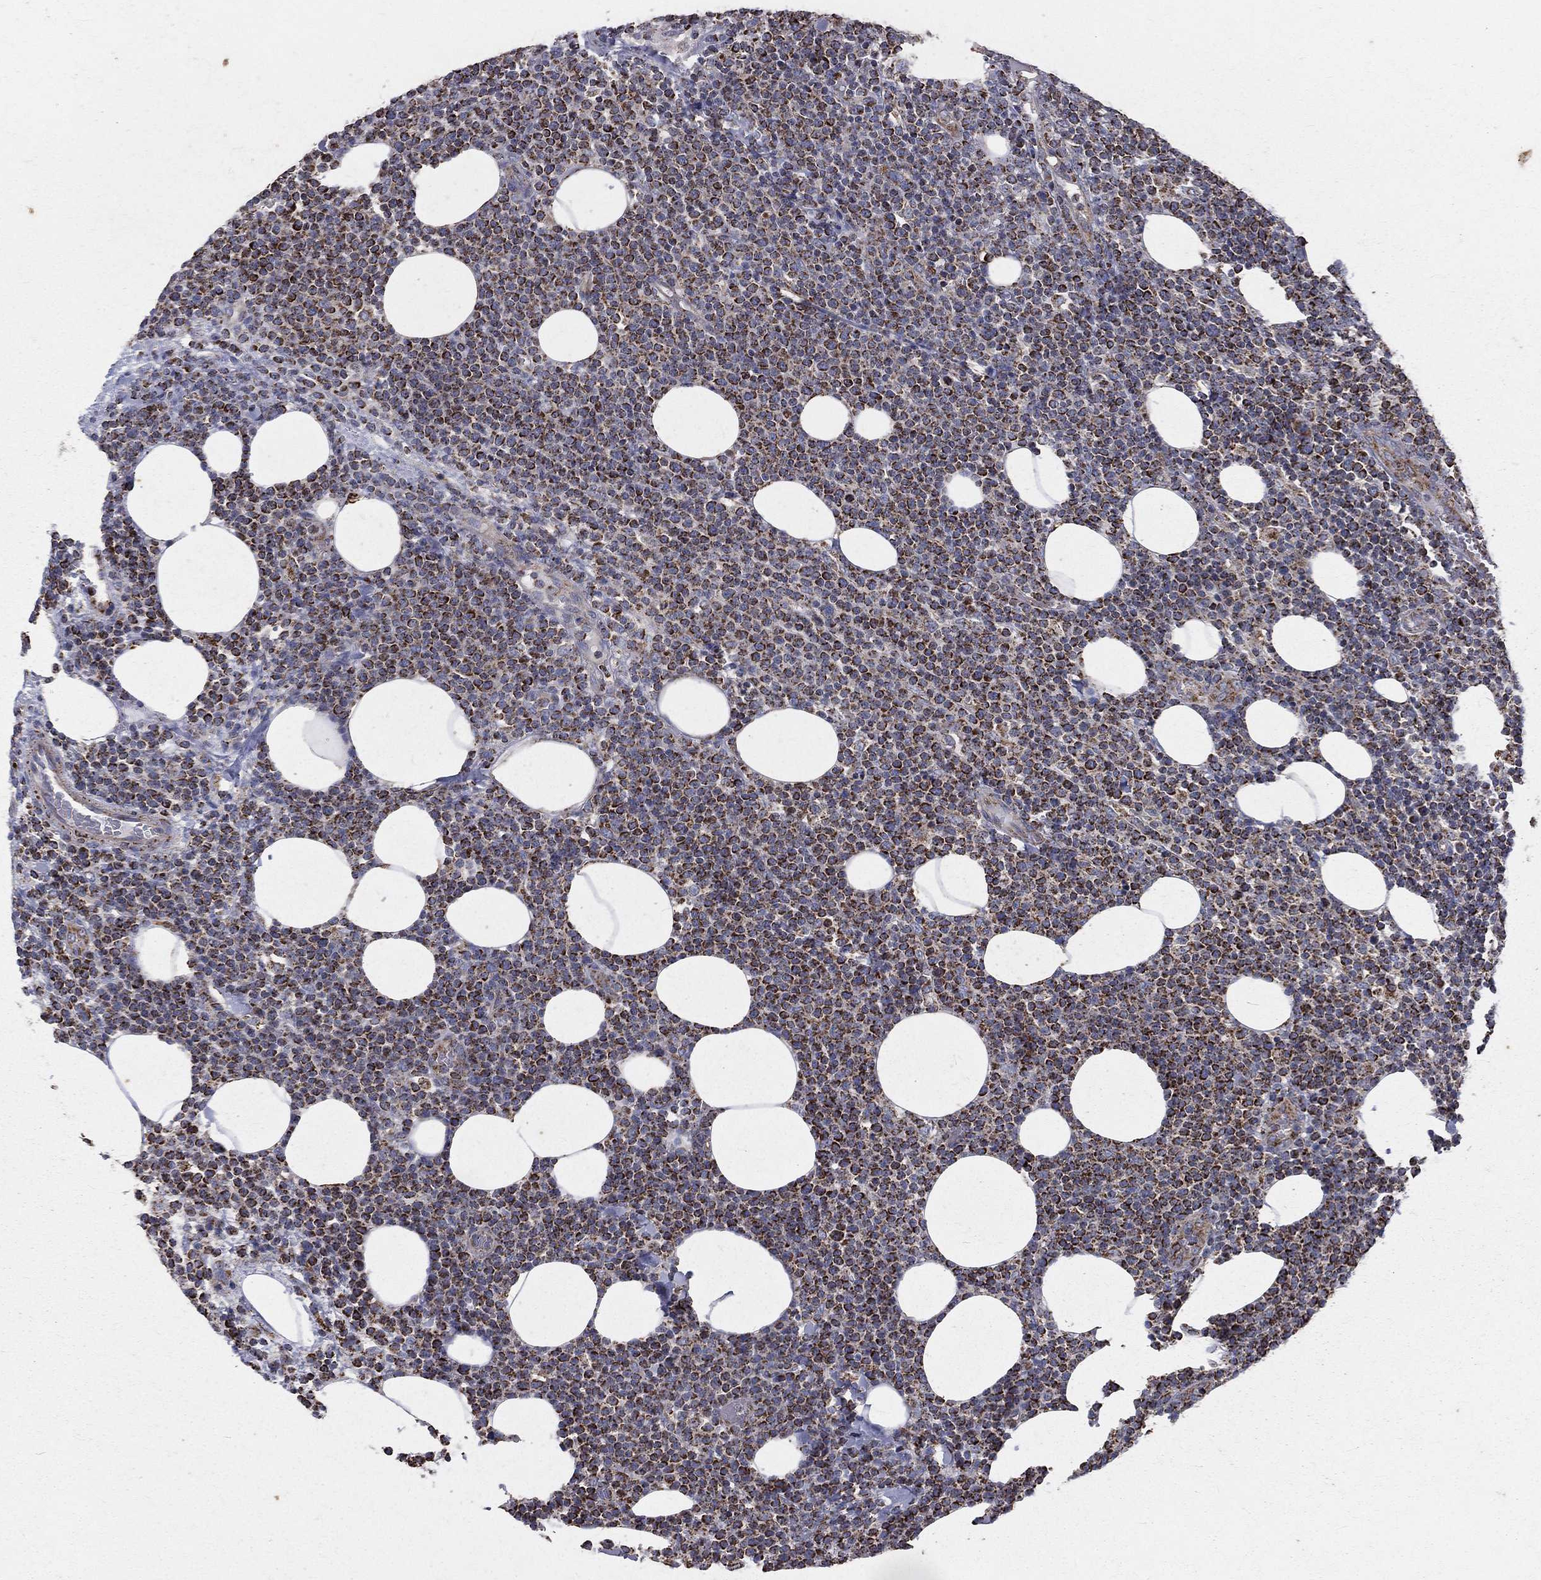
{"staining": {"intensity": "strong", "quantity": "25%-75%", "location": "cytoplasmic/membranous"}, "tissue": "lymphoma", "cell_type": "Tumor cells", "image_type": "cancer", "snomed": [{"axis": "morphology", "description": "Malignant lymphoma, non-Hodgkin's type, High grade"}, {"axis": "topography", "description": "Lymph node"}], "caption": "This is a photomicrograph of immunohistochemistry (IHC) staining of high-grade malignant lymphoma, non-Hodgkin's type, which shows strong expression in the cytoplasmic/membranous of tumor cells.", "gene": "HADH", "patient": {"sex": "male", "age": 61}}